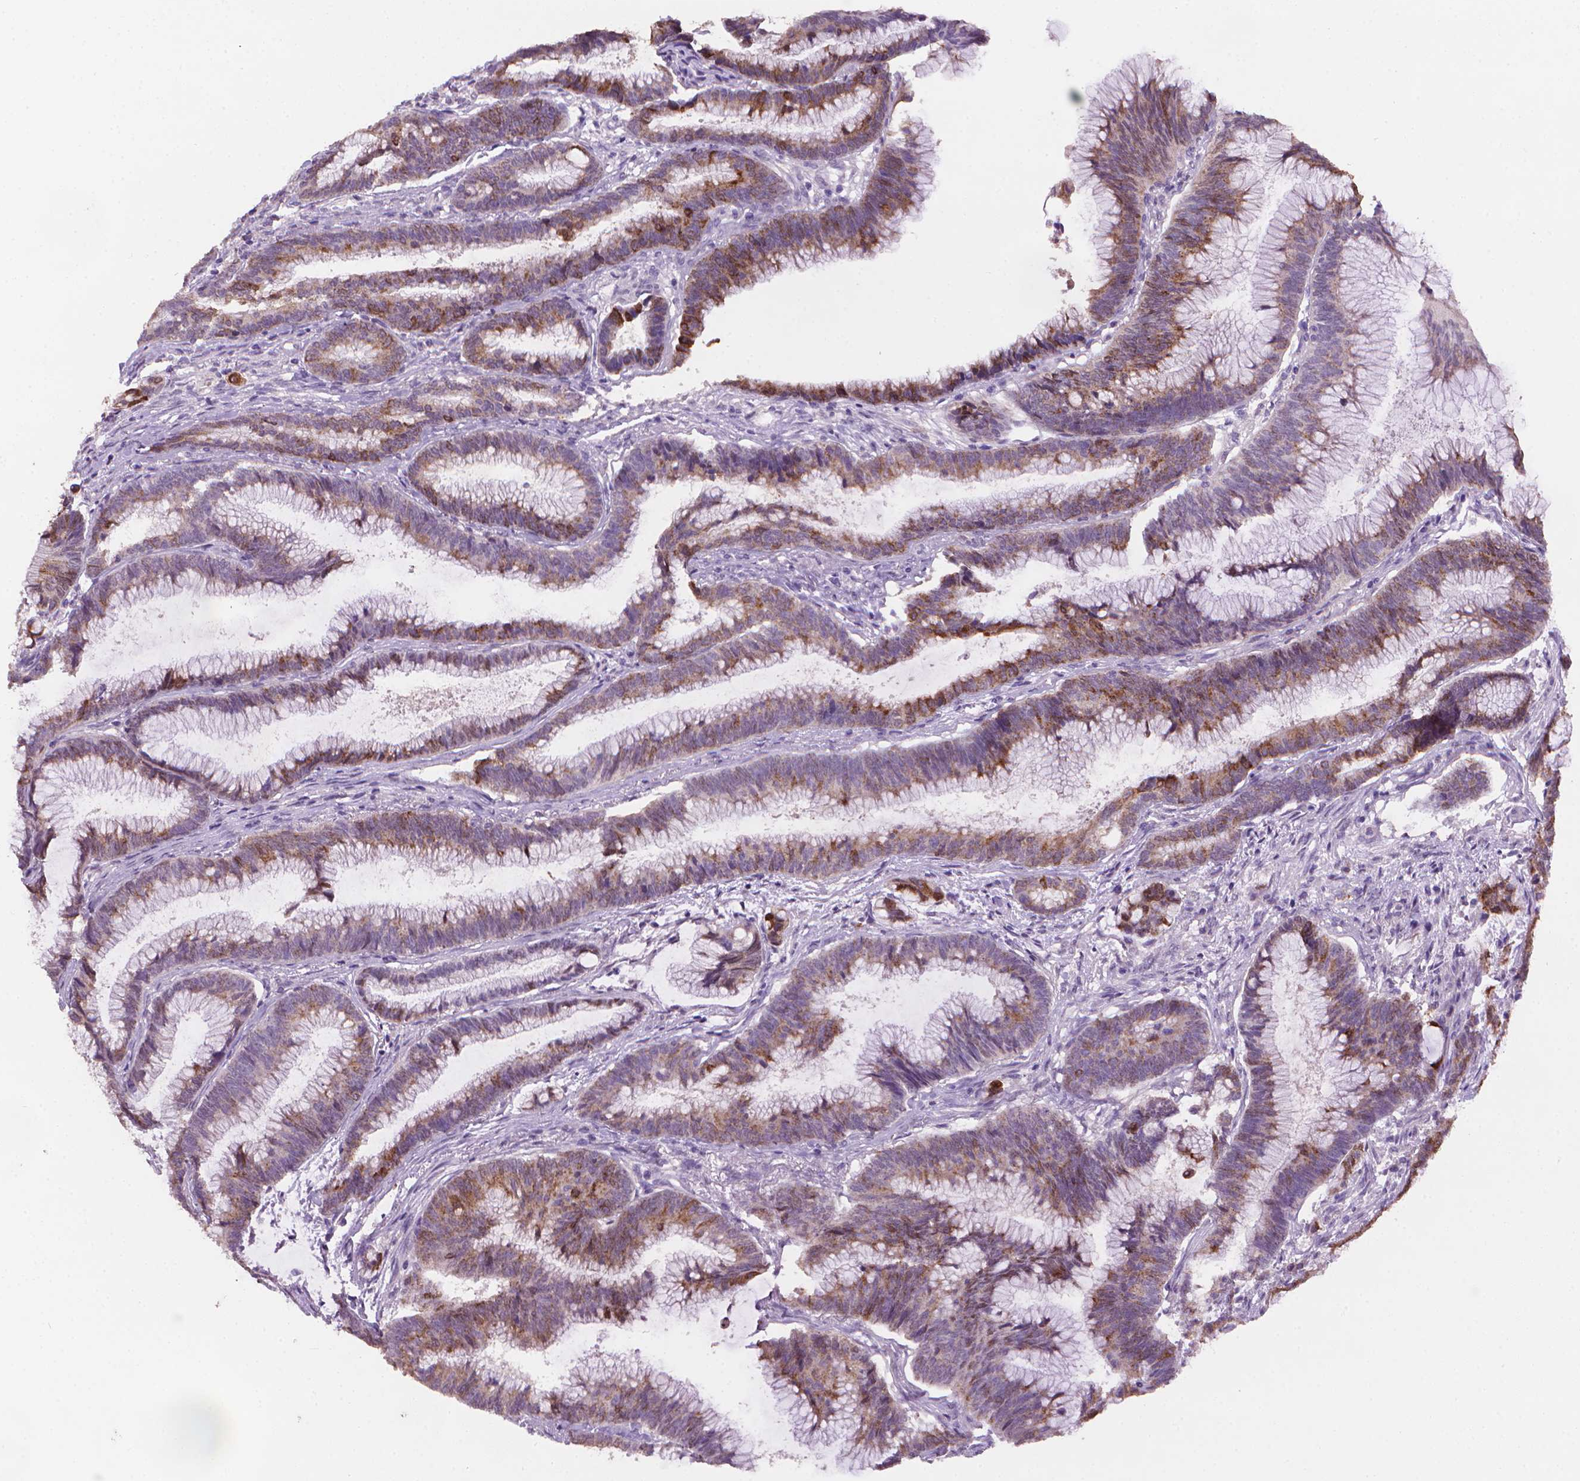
{"staining": {"intensity": "moderate", "quantity": "25%-75%", "location": "cytoplasmic/membranous"}, "tissue": "colorectal cancer", "cell_type": "Tumor cells", "image_type": "cancer", "snomed": [{"axis": "morphology", "description": "Adenocarcinoma, NOS"}, {"axis": "topography", "description": "Colon"}], "caption": "Immunohistochemistry of human colorectal adenocarcinoma shows medium levels of moderate cytoplasmic/membranous positivity in about 25%-75% of tumor cells. Nuclei are stained in blue.", "gene": "MUC1", "patient": {"sex": "female", "age": 78}}